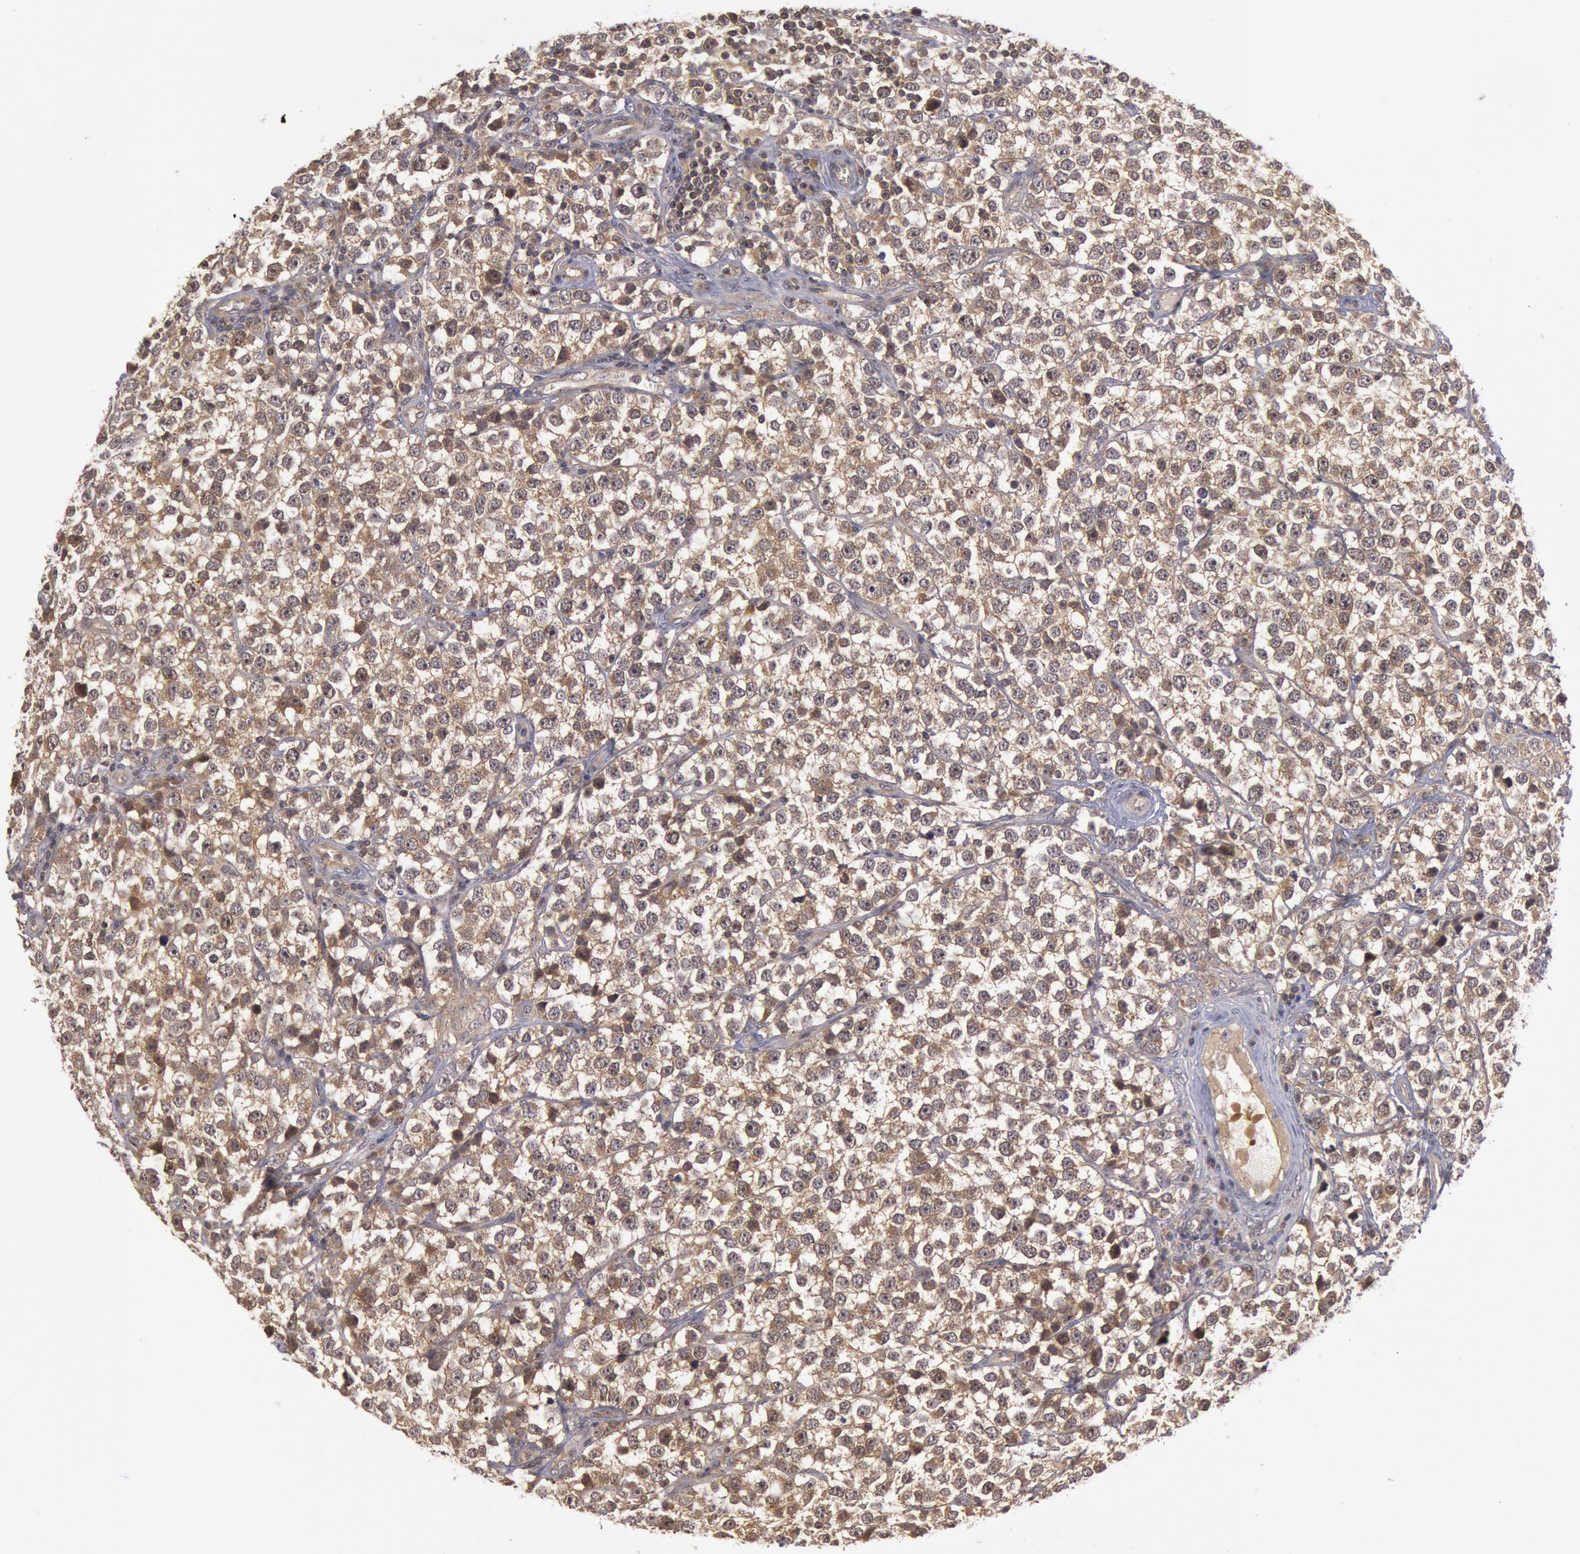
{"staining": {"intensity": "moderate", "quantity": ">75%", "location": "cytoplasmic/membranous"}, "tissue": "testis cancer", "cell_type": "Tumor cells", "image_type": "cancer", "snomed": [{"axis": "morphology", "description": "Seminoma, NOS"}, {"axis": "topography", "description": "Testis"}], "caption": "Testis seminoma stained for a protein (brown) demonstrates moderate cytoplasmic/membranous positive positivity in approximately >75% of tumor cells.", "gene": "BRAF", "patient": {"sex": "male", "age": 25}}